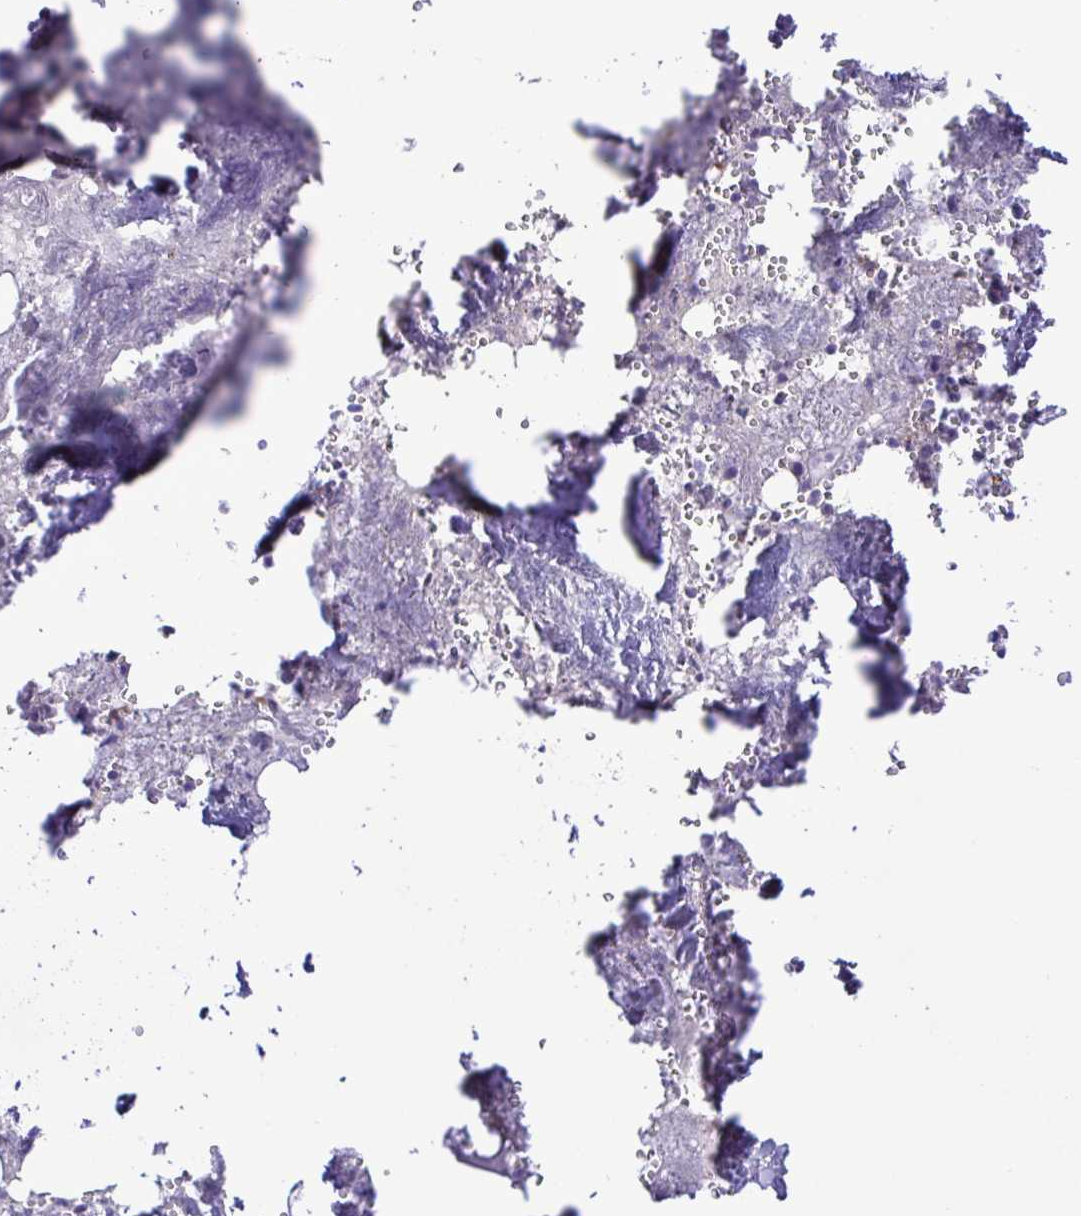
{"staining": {"intensity": "negative", "quantity": "none", "location": "none"}, "tissue": "bone marrow", "cell_type": "Hematopoietic cells", "image_type": "normal", "snomed": [{"axis": "morphology", "description": "Normal tissue, NOS"}, {"axis": "topography", "description": "Bone marrow"}], "caption": "IHC of normal human bone marrow displays no expression in hematopoietic cells.", "gene": "FAM86B1", "patient": {"sex": "male", "age": 54}}